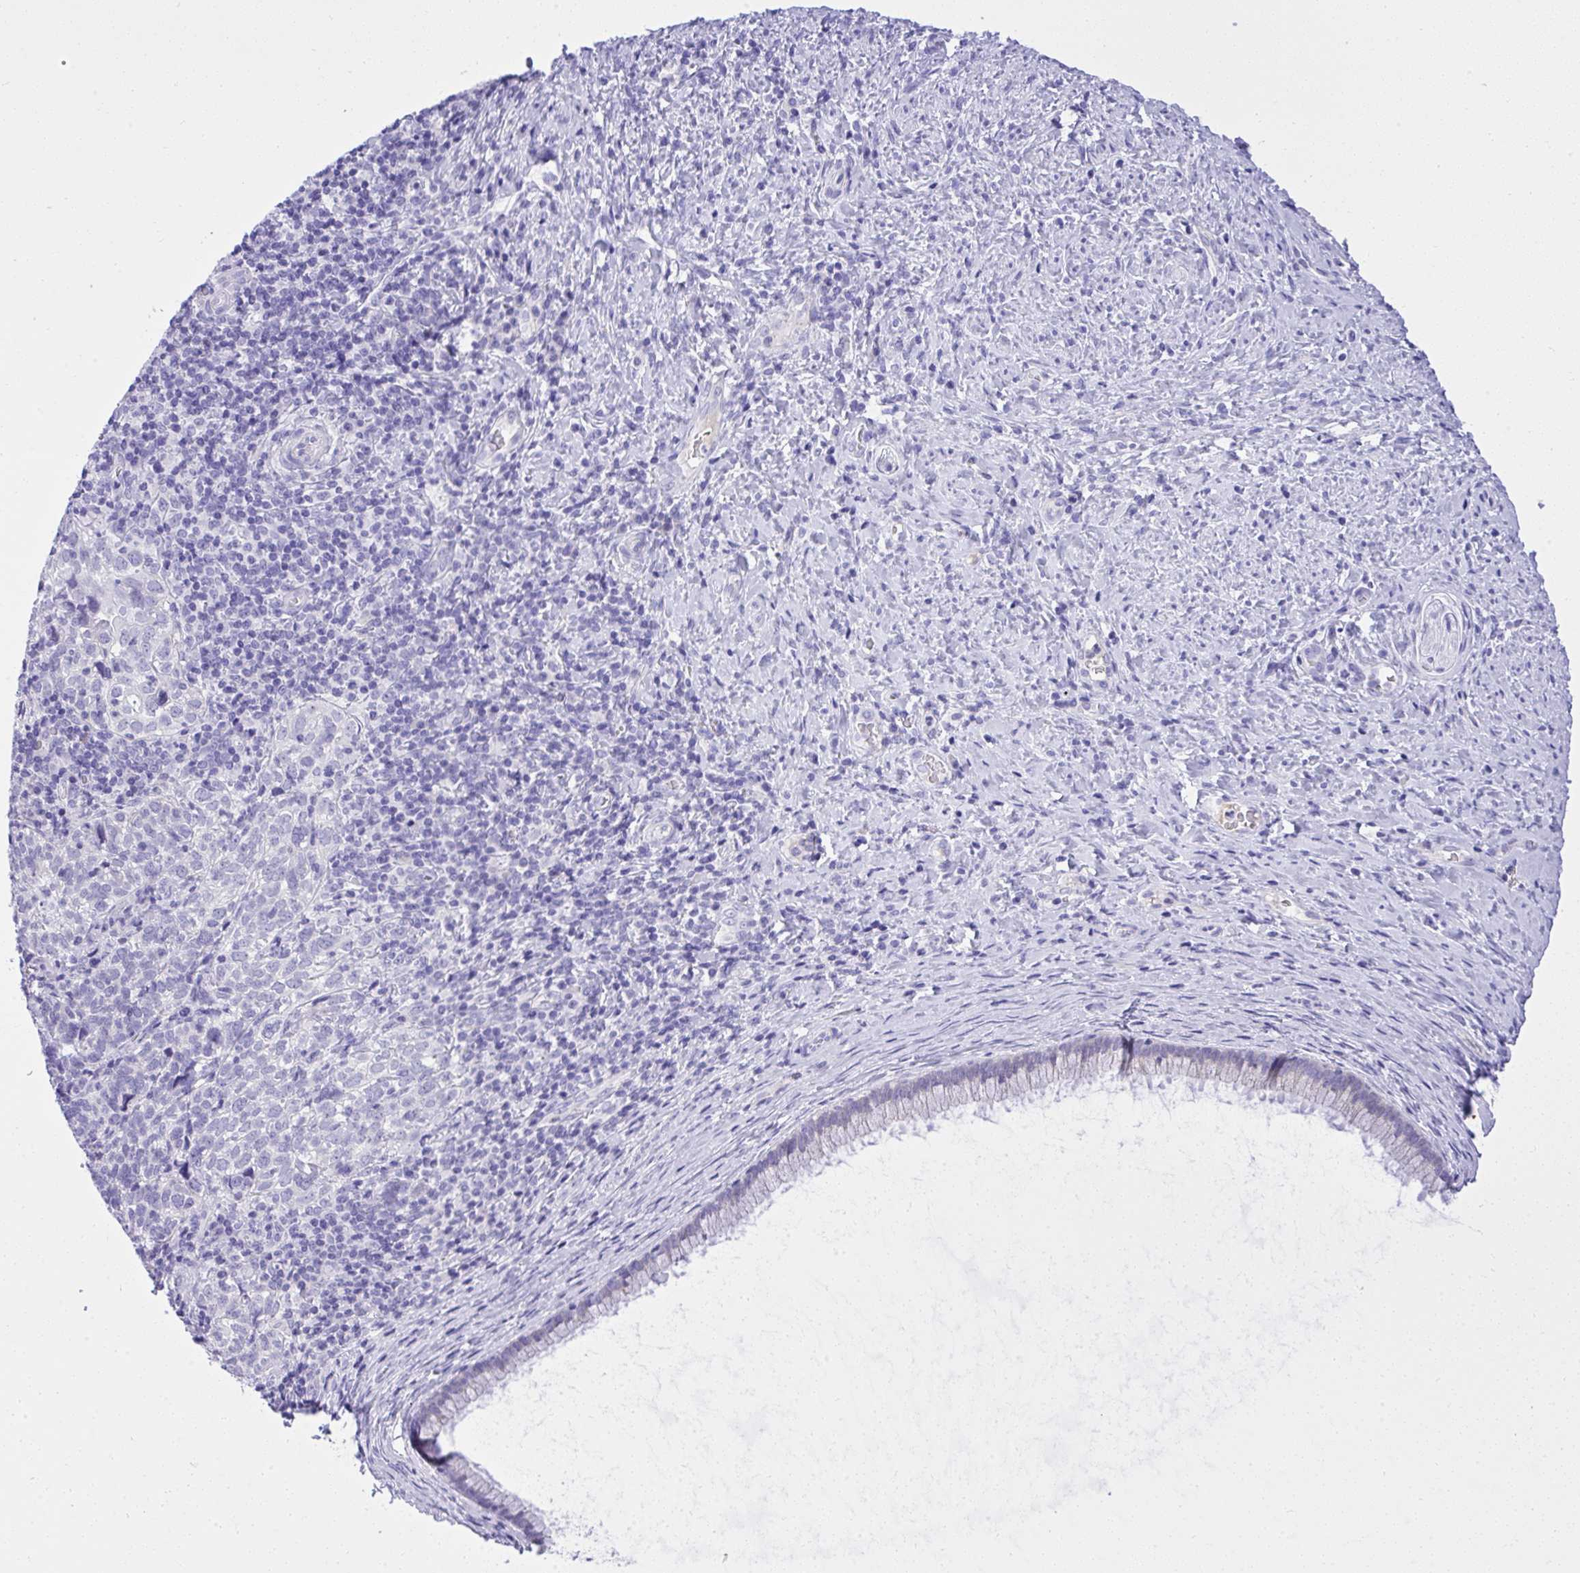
{"staining": {"intensity": "negative", "quantity": "none", "location": "none"}, "tissue": "cervical cancer", "cell_type": "Tumor cells", "image_type": "cancer", "snomed": [{"axis": "morphology", "description": "Normal tissue, NOS"}, {"axis": "morphology", "description": "Squamous cell carcinoma, NOS"}, {"axis": "topography", "description": "Vagina"}, {"axis": "topography", "description": "Cervix"}], "caption": "Protein analysis of cervical squamous cell carcinoma displays no significant positivity in tumor cells.", "gene": "ST6GALNAC3", "patient": {"sex": "female", "age": 45}}